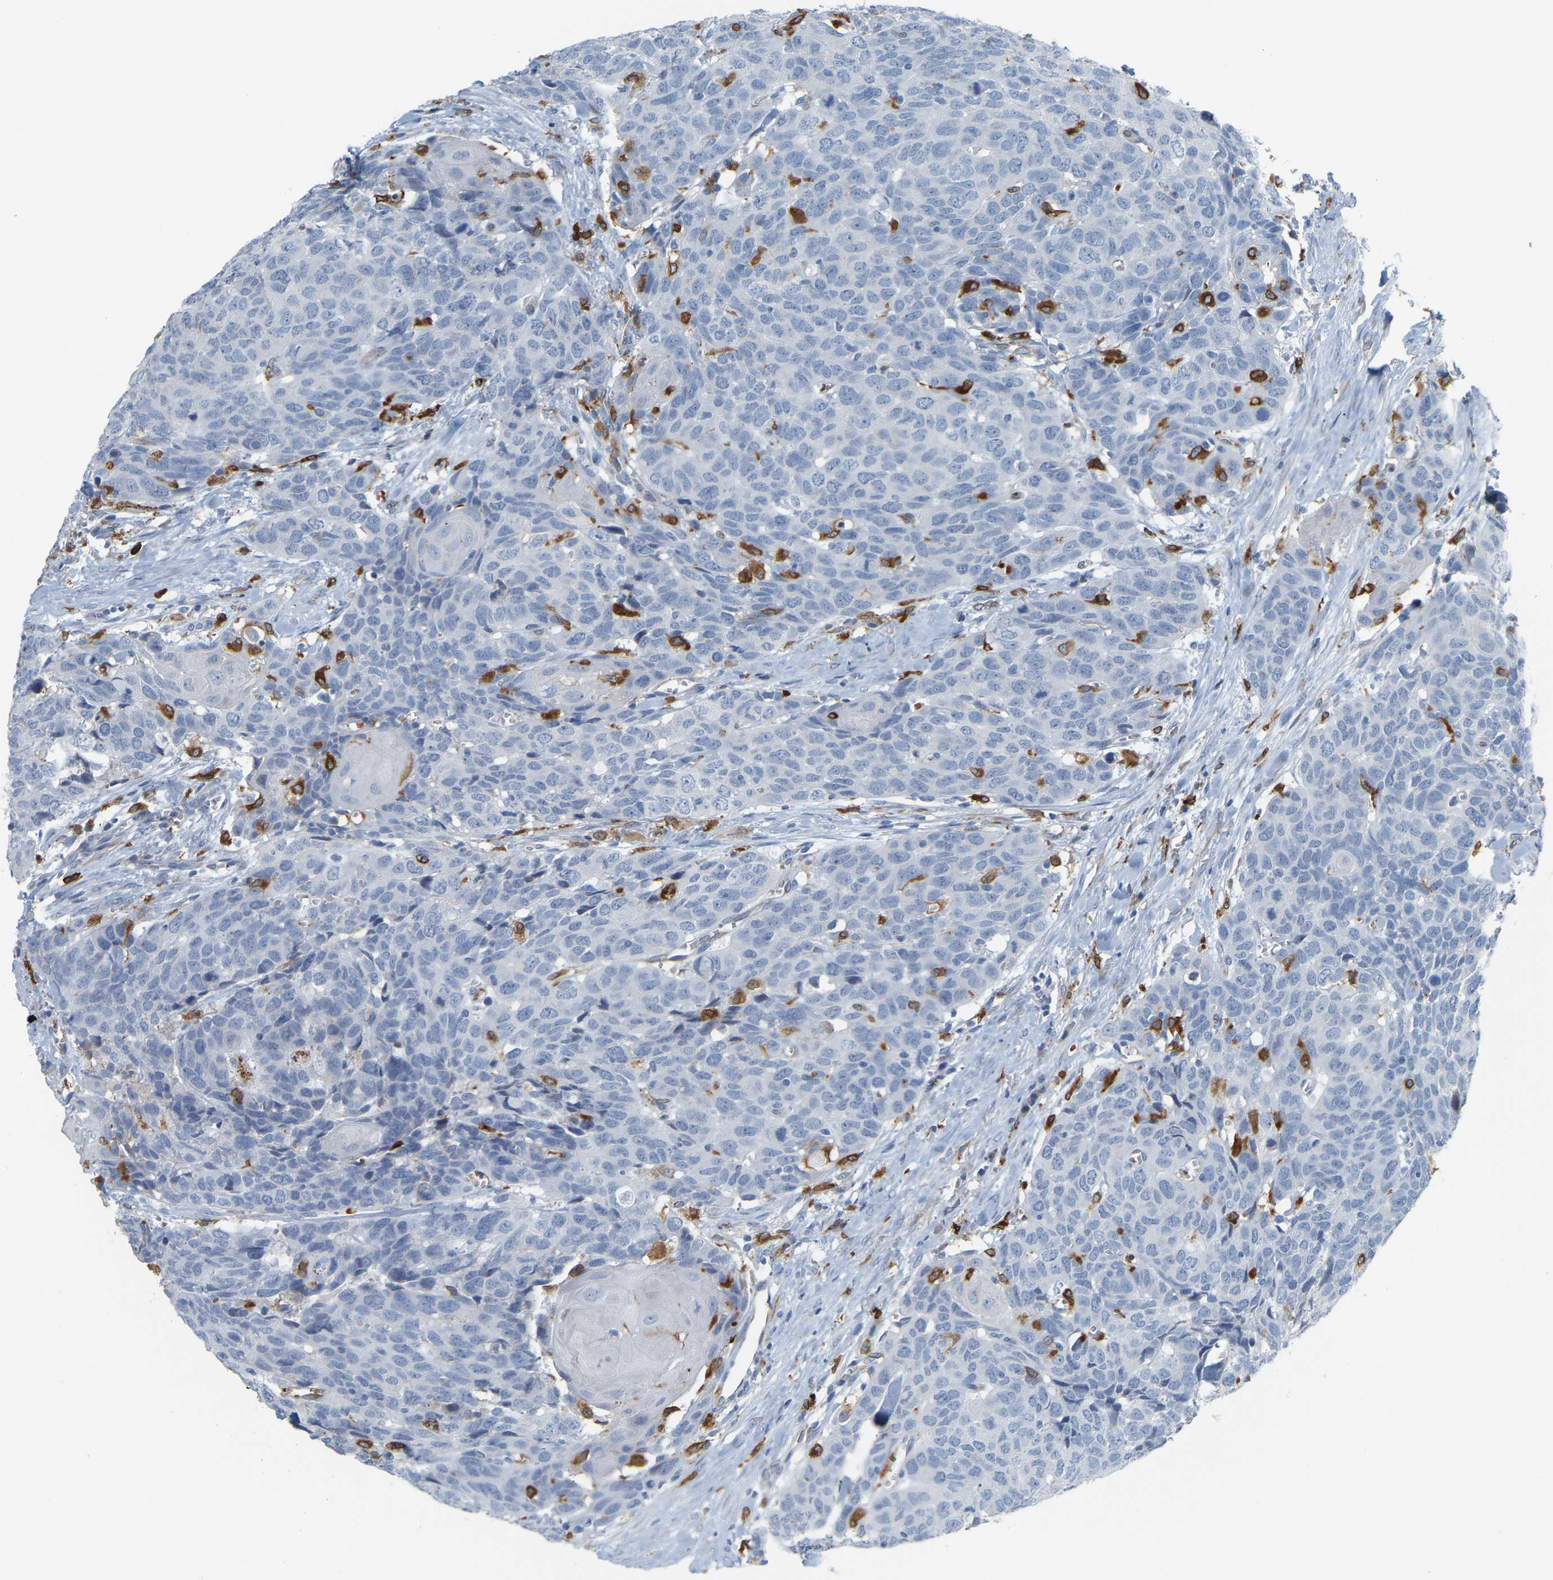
{"staining": {"intensity": "negative", "quantity": "none", "location": "none"}, "tissue": "head and neck cancer", "cell_type": "Tumor cells", "image_type": "cancer", "snomed": [{"axis": "morphology", "description": "Squamous cell carcinoma, NOS"}, {"axis": "topography", "description": "Head-Neck"}], "caption": "Immunohistochemistry (IHC) photomicrograph of neoplastic tissue: head and neck cancer (squamous cell carcinoma) stained with DAB (3,3'-diaminobenzidine) reveals no significant protein staining in tumor cells.", "gene": "PTGS1", "patient": {"sex": "male", "age": 66}}